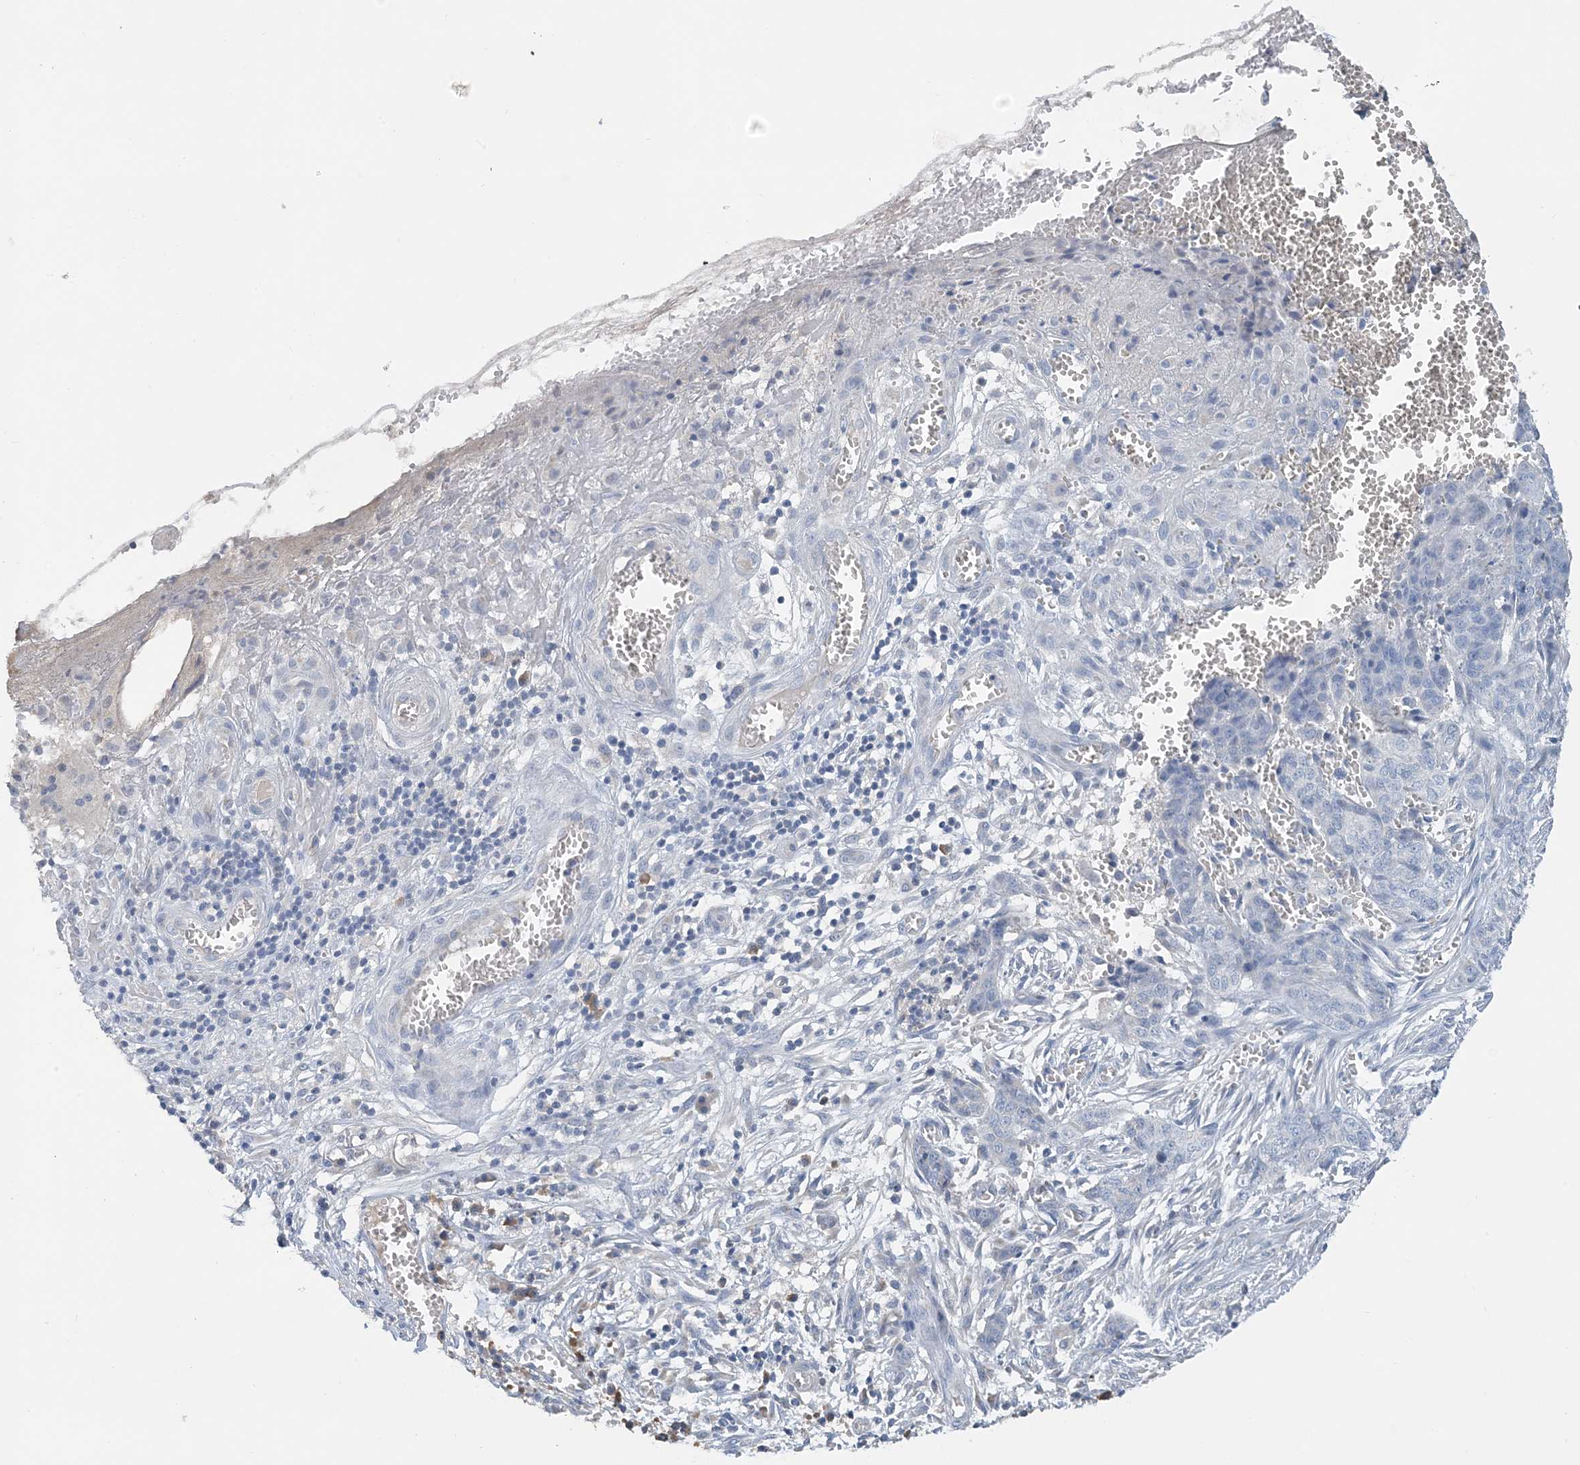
{"staining": {"intensity": "negative", "quantity": "none", "location": "none"}, "tissue": "skin cancer", "cell_type": "Tumor cells", "image_type": "cancer", "snomed": [{"axis": "morphology", "description": "Basal cell carcinoma"}, {"axis": "topography", "description": "Skin"}], "caption": "Skin cancer (basal cell carcinoma) stained for a protein using immunohistochemistry reveals no positivity tumor cells.", "gene": "CTRL", "patient": {"sex": "female", "age": 64}}